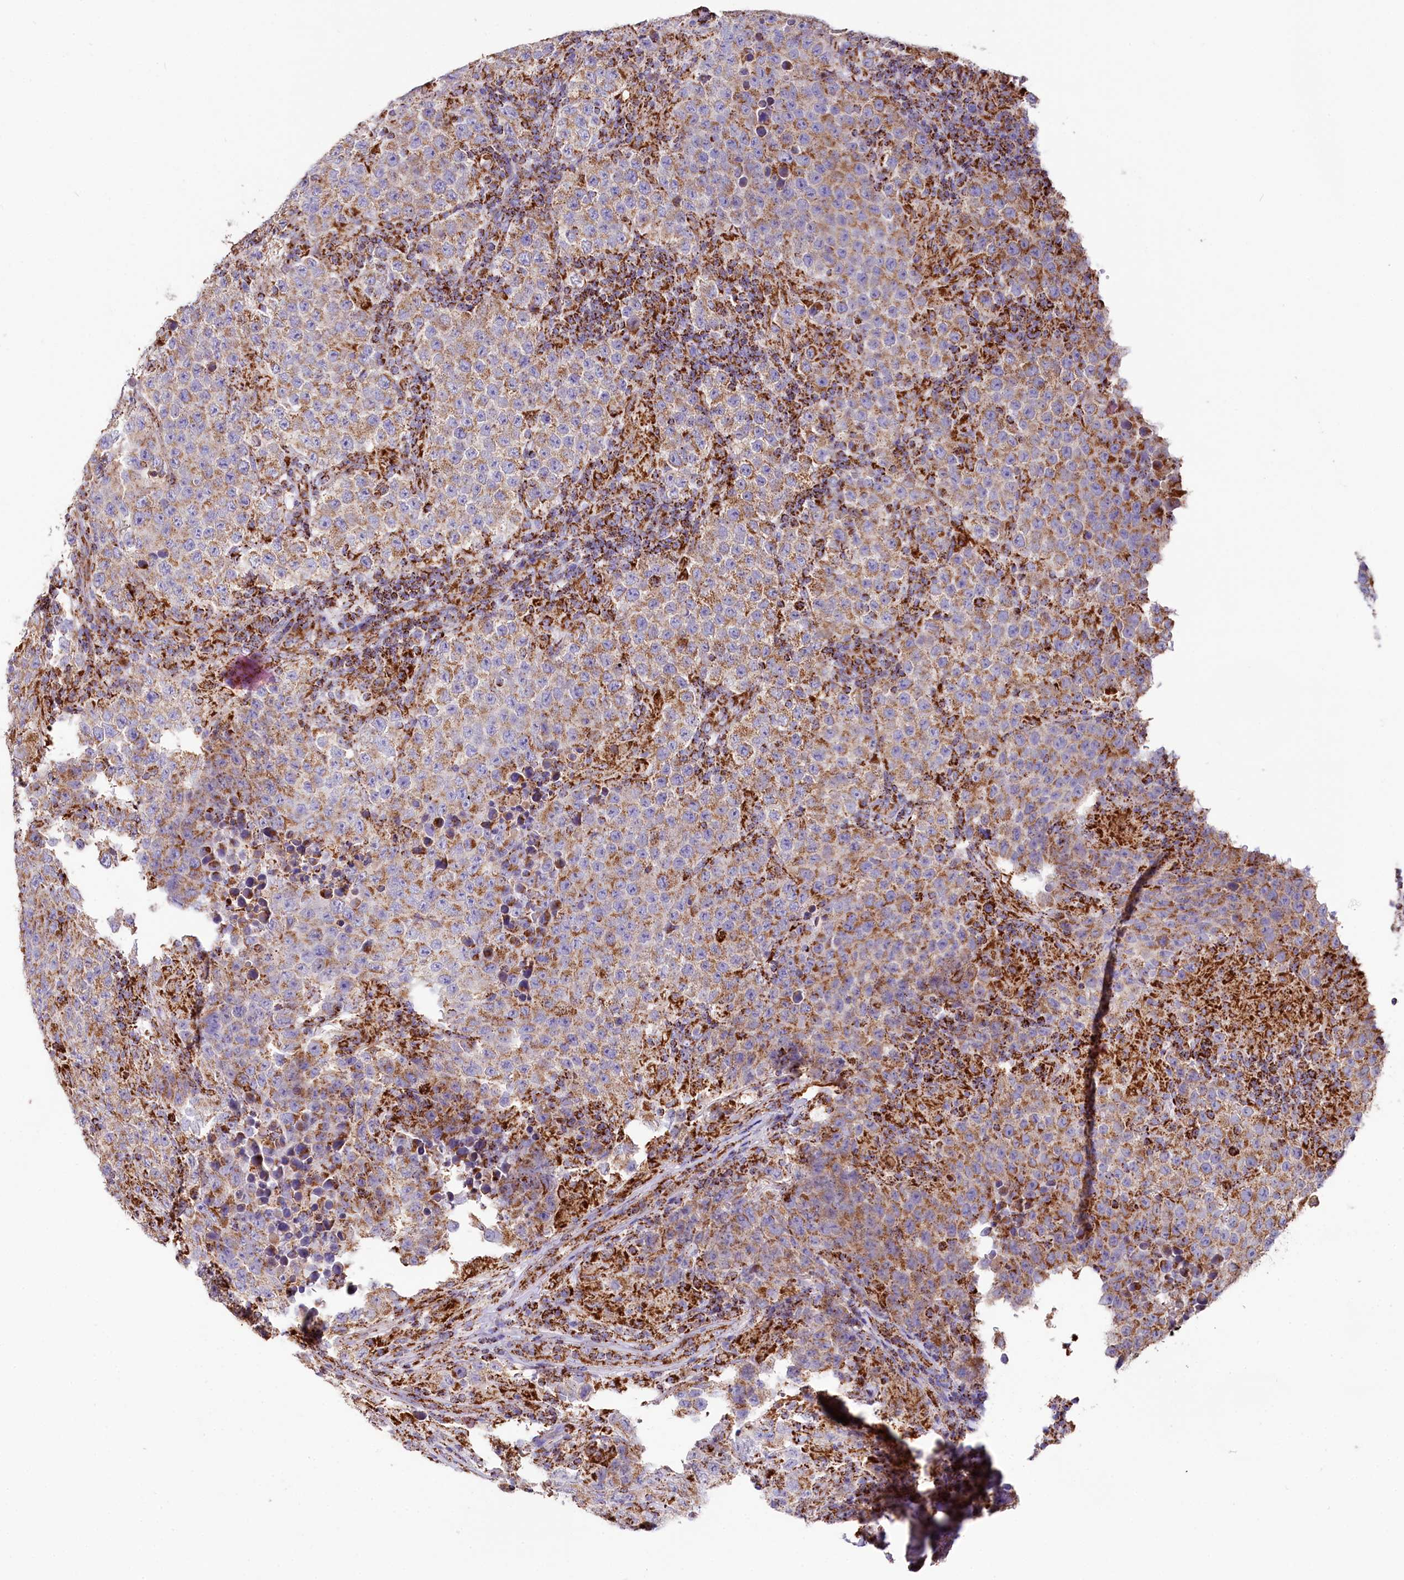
{"staining": {"intensity": "moderate", "quantity": ">75%", "location": "cytoplasmic/membranous"}, "tissue": "testis cancer", "cell_type": "Tumor cells", "image_type": "cancer", "snomed": [{"axis": "morphology", "description": "Normal tissue, NOS"}, {"axis": "morphology", "description": "Urothelial carcinoma, High grade"}, {"axis": "morphology", "description": "Seminoma, NOS"}, {"axis": "morphology", "description": "Carcinoma, Embryonal, NOS"}, {"axis": "topography", "description": "Urinary bladder"}, {"axis": "topography", "description": "Testis"}], "caption": "Testis high-grade urothelial carcinoma stained for a protein (brown) exhibits moderate cytoplasmic/membranous positive positivity in about >75% of tumor cells.", "gene": "APLP2", "patient": {"sex": "male", "age": 41}}